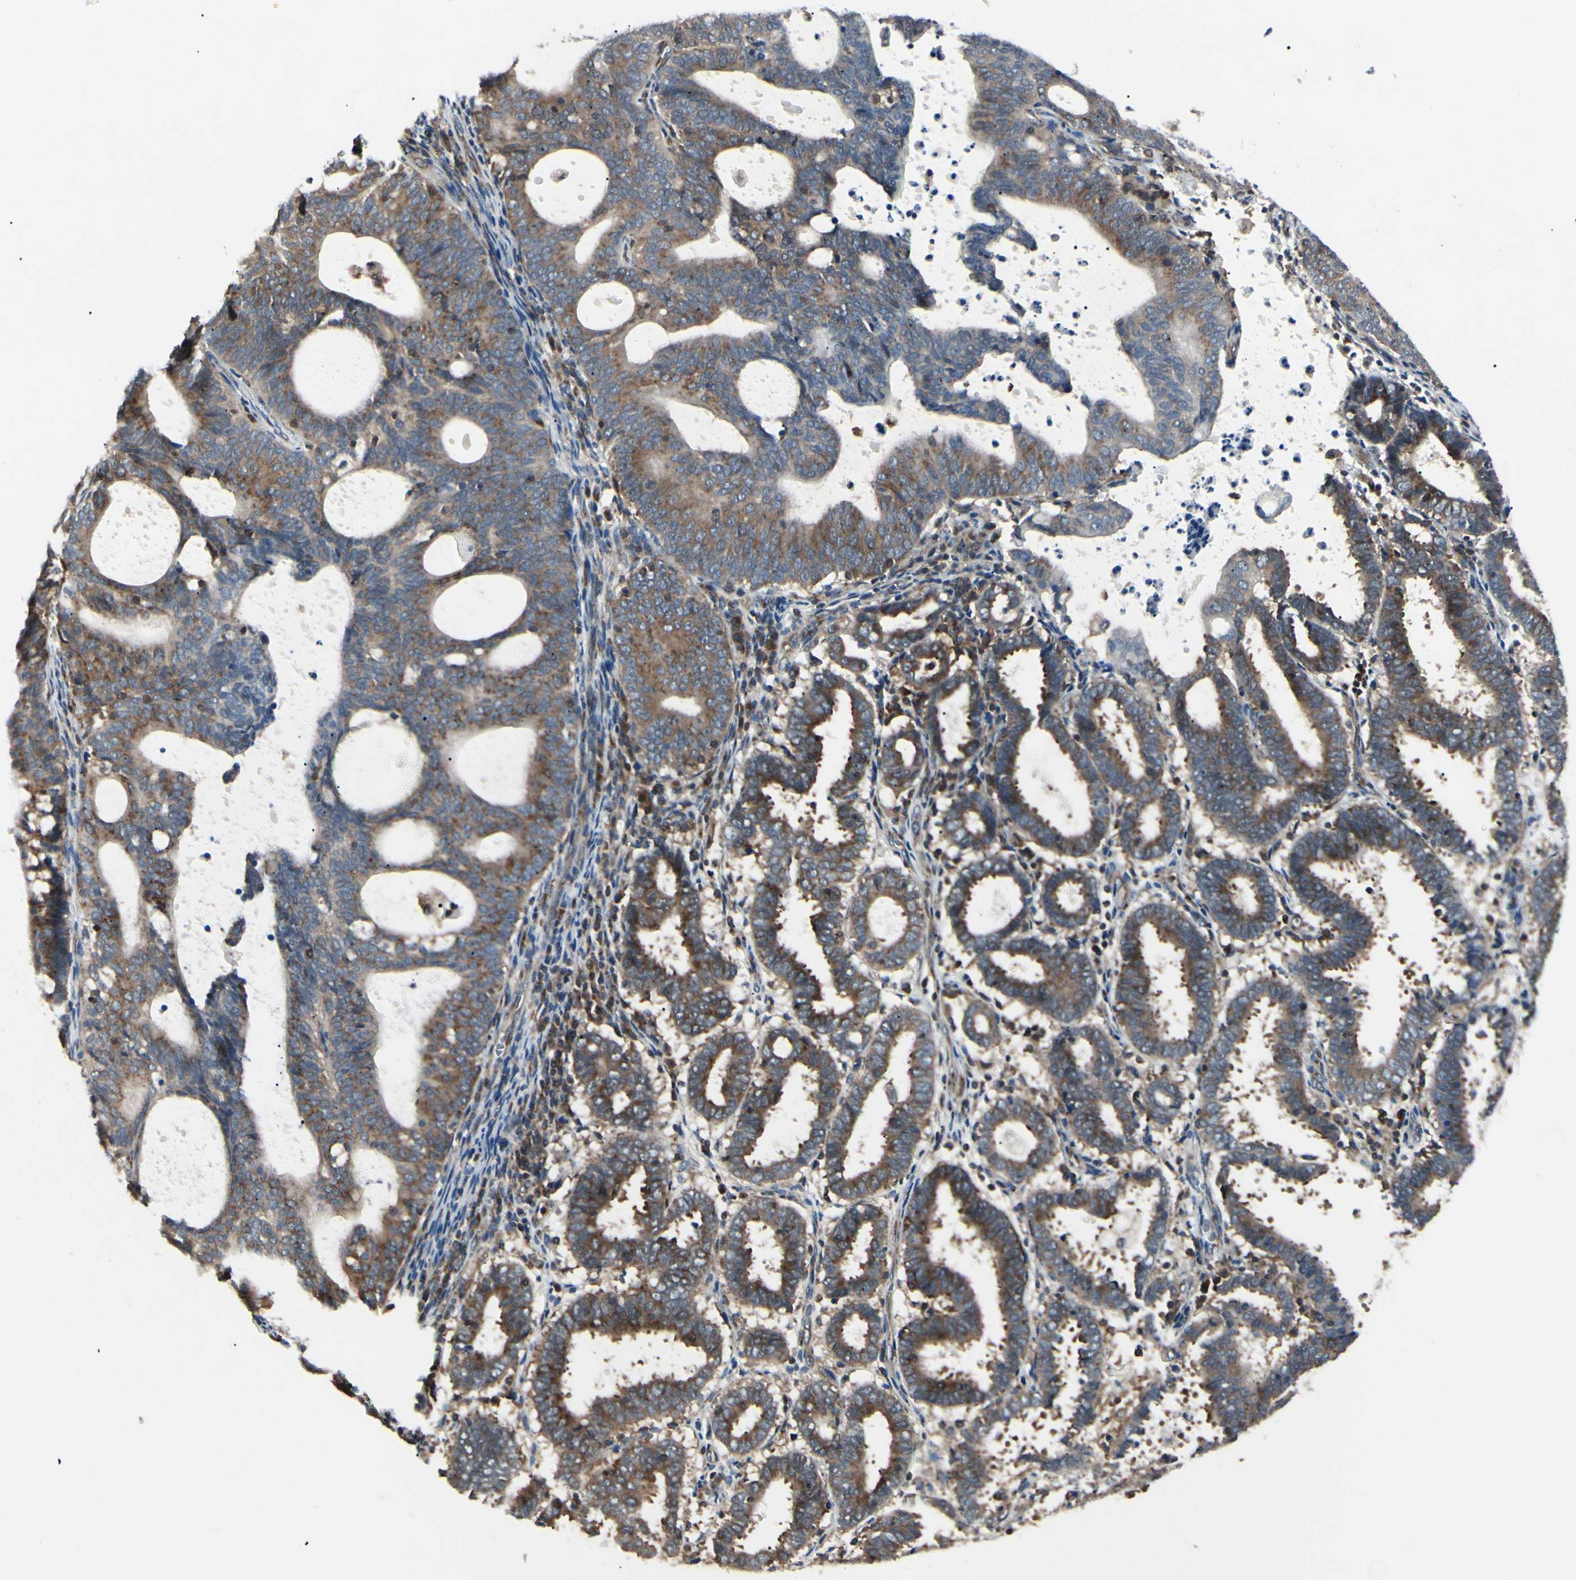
{"staining": {"intensity": "moderate", "quantity": ">75%", "location": "cytoplasmic/membranous"}, "tissue": "endometrial cancer", "cell_type": "Tumor cells", "image_type": "cancer", "snomed": [{"axis": "morphology", "description": "Adenocarcinoma, NOS"}, {"axis": "topography", "description": "Uterus"}], "caption": "Adenocarcinoma (endometrial) stained with DAB (3,3'-diaminobenzidine) immunohistochemistry (IHC) reveals medium levels of moderate cytoplasmic/membranous staining in approximately >75% of tumor cells. Using DAB (brown) and hematoxylin (blue) stains, captured at high magnification using brightfield microscopy.", "gene": "MAPRE1", "patient": {"sex": "female", "age": 83}}